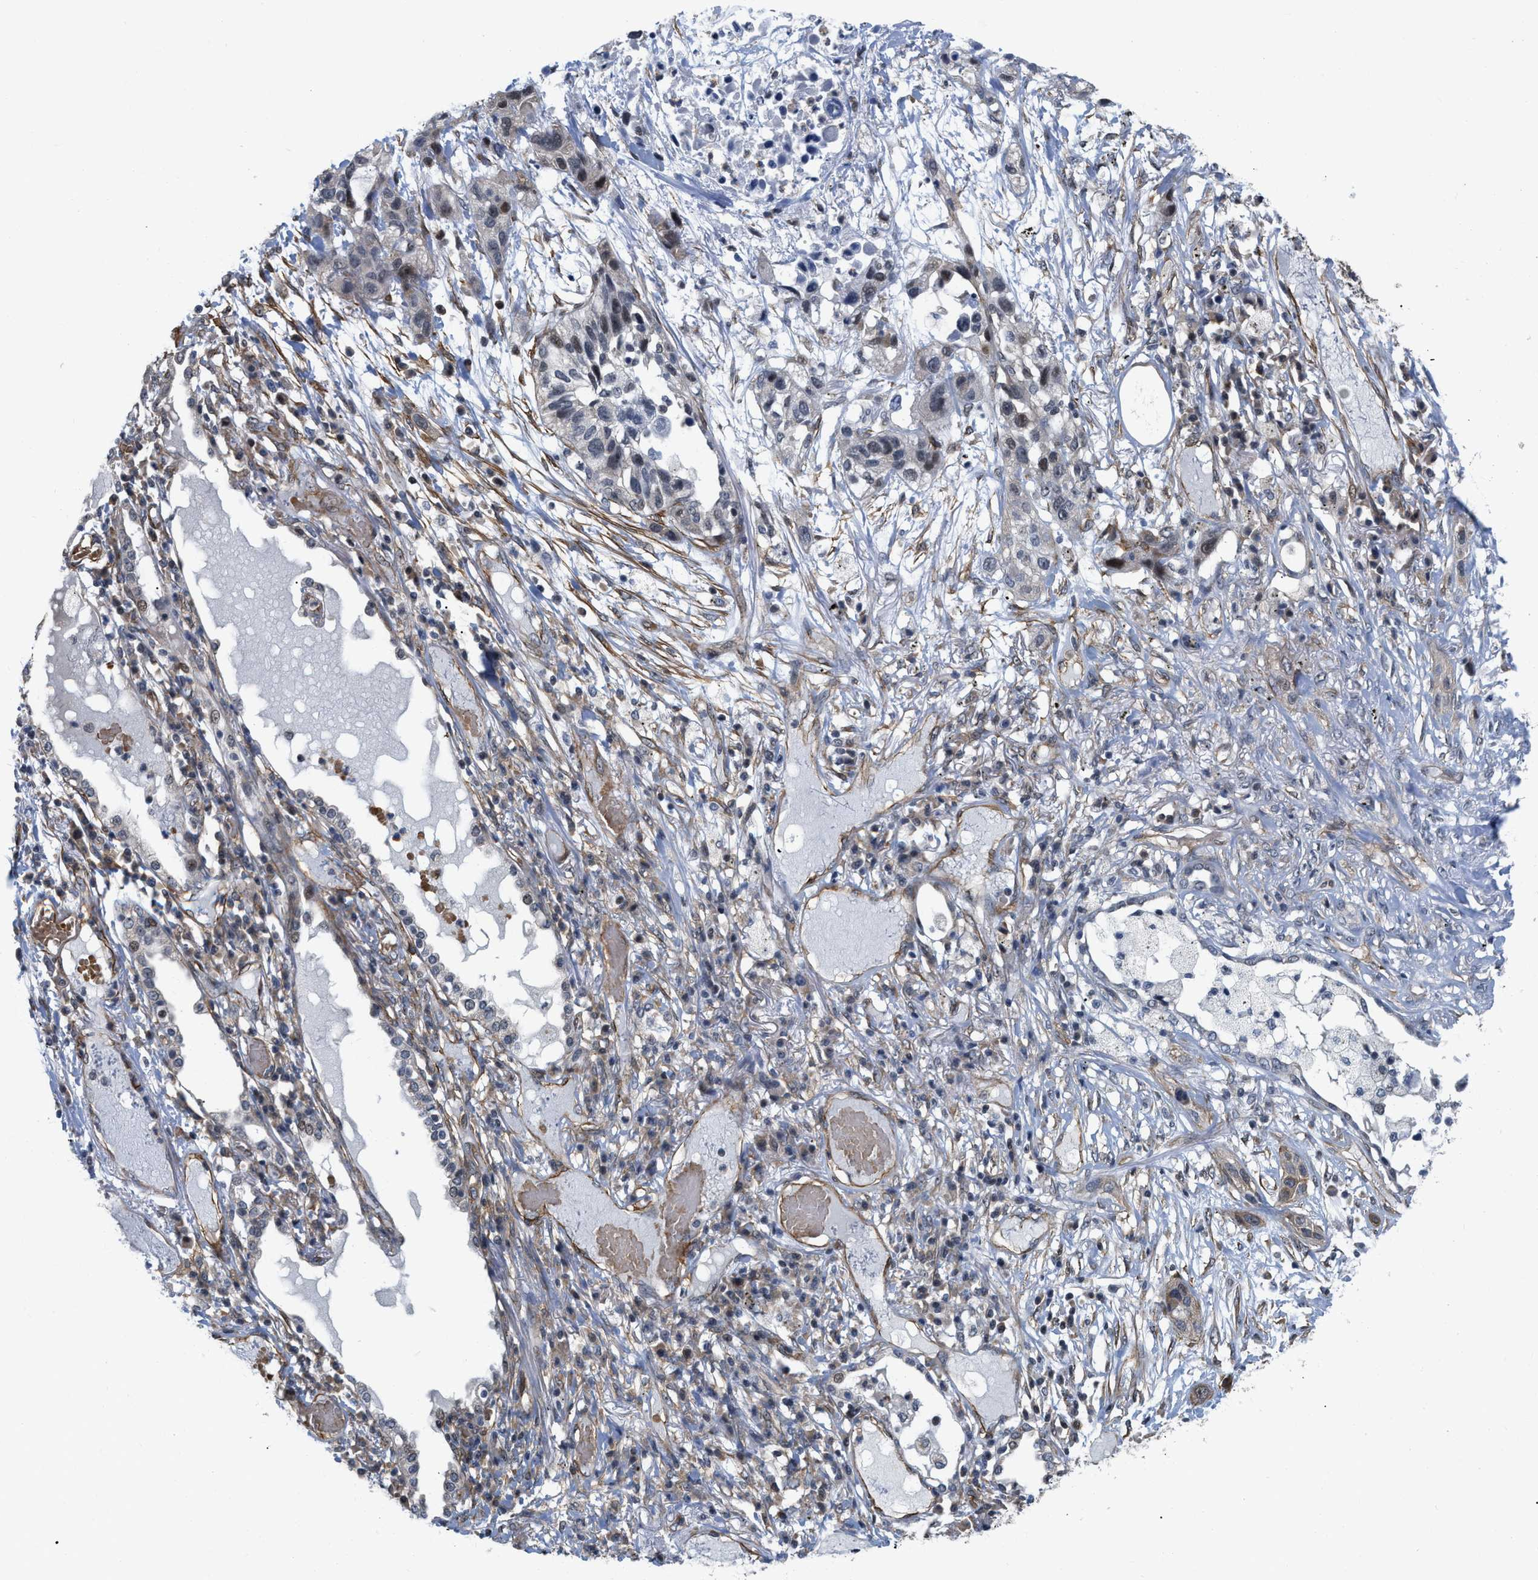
{"staining": {"intensity": "weak", "quantity": "<25%", "location": "nuclear"}, "tissue": "lung cancer", "cell_type": "Tumor cells", "image_type": "cancer", "snomed": [{"axis": "morphology", "description": "Squamous cell carcinoma, NOS"}, {"axis": "topography", "description": "Lung"}], "caption": "A photomicrograph of human lung cancer is negative for staining in tumor cells.", "gene": "GPRASP2", "patient": {"sex": "male", "age": 71}}